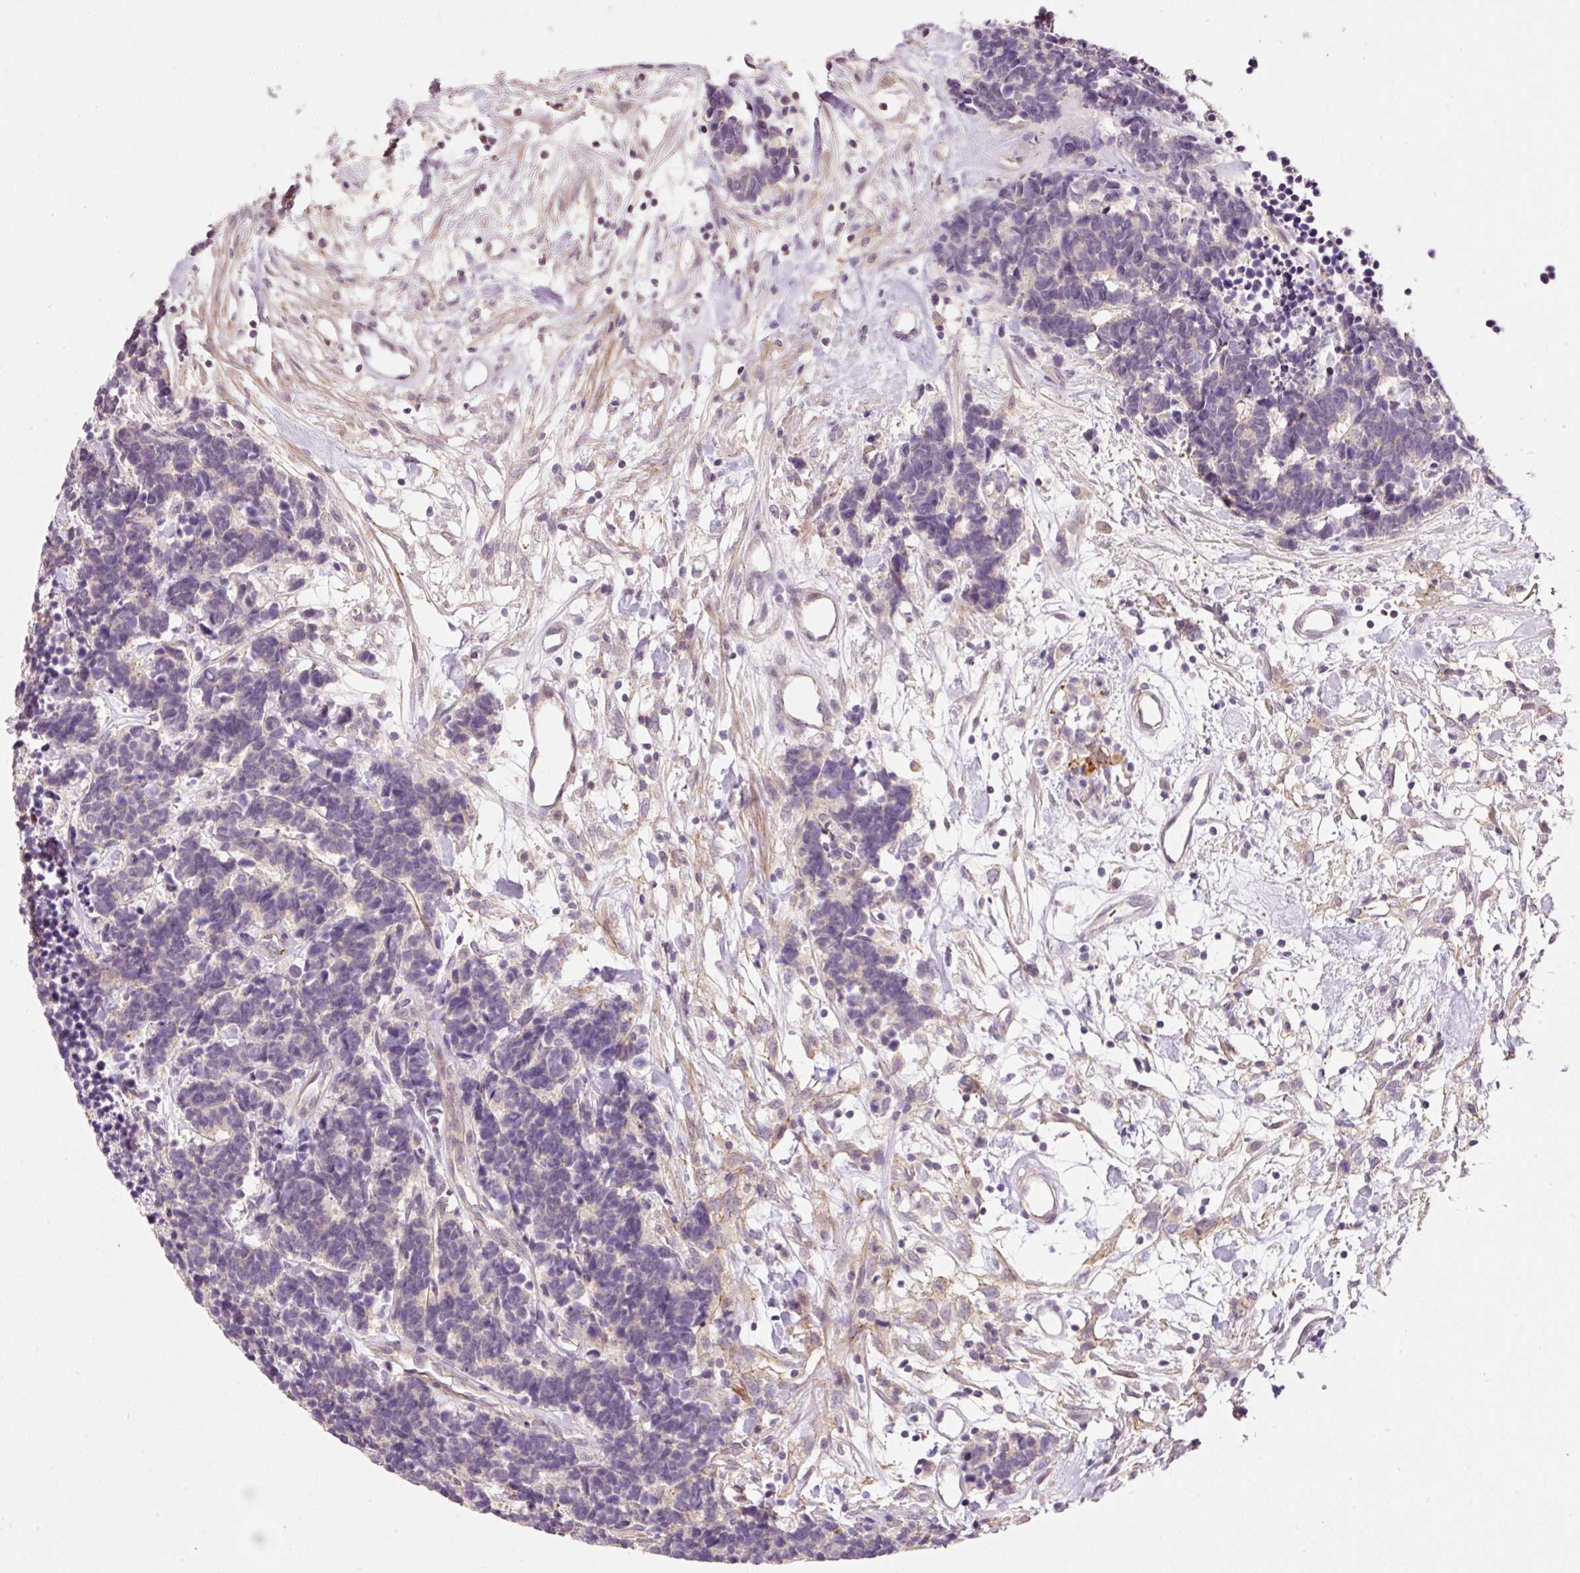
{"staining": {"intensity": "negative", "quantity": "none", "location": "none"}, "tissue": "carcinoid", "cell_type": "Tumor cells", "image_type": "cancer", "snomed": [{"axis": "morphology", "description": "Carcinoma, NOS"}, {"axis": "morphology", "description": "Carcinoid, malignant, NOS"}, {"axis": "topography", "description": "Urinary bladder"}], "caption": "Micrograph shows no significant protein positivity in tumor cells of malignant carcinoid. (Stains: DAB (3,3'-diaminobenzidine) IHC with hematoxylin counter stain, Microscopy: brightfield microscopy at high magnification).", "gene": "TIRAP", "patient": {"sex": "male", "age": 57}}